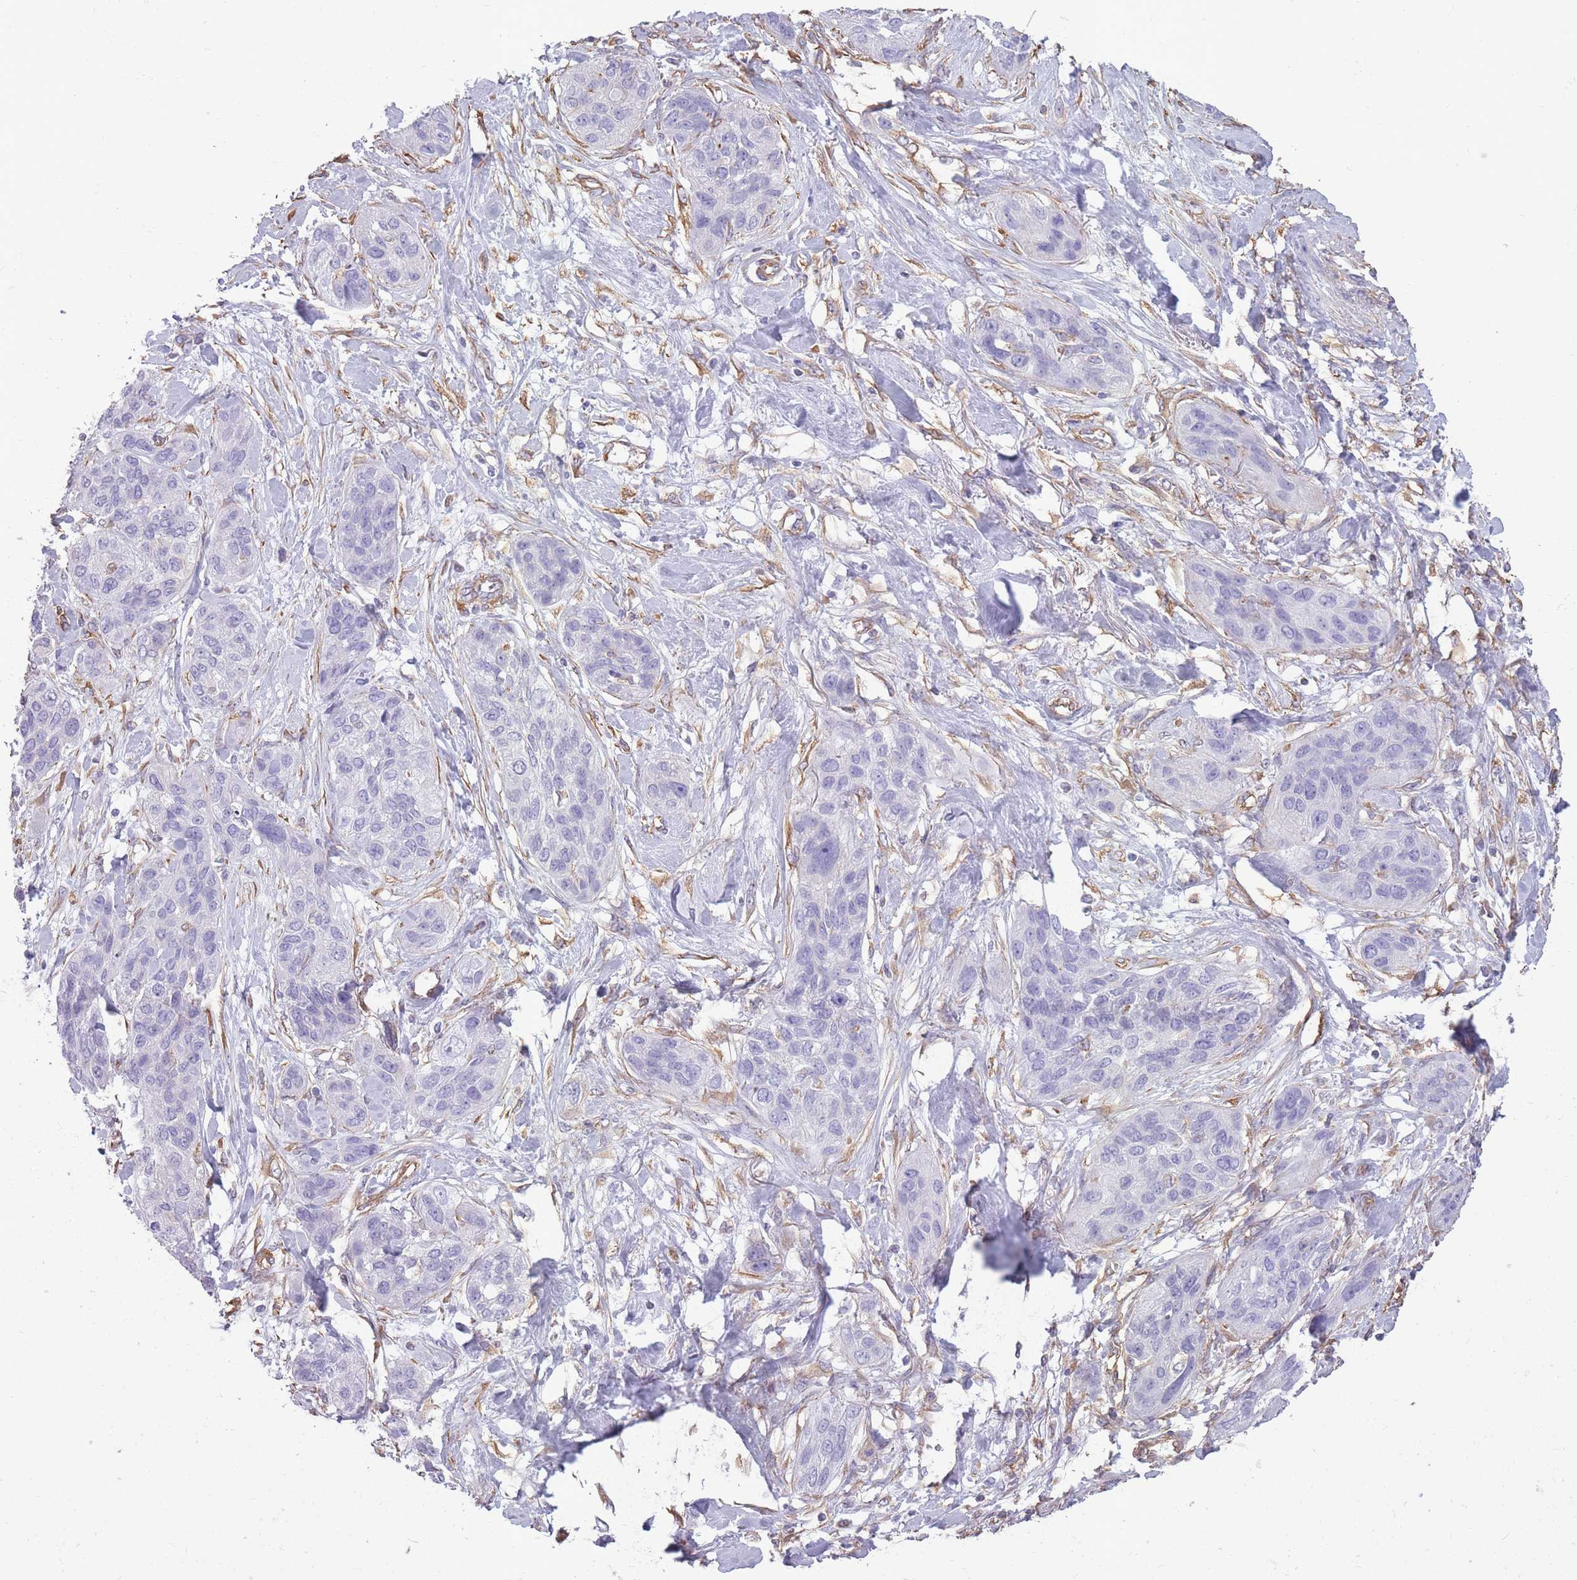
{"staining": {"intensity": "negative", "quantity": "none", "location": "none"}, "tissue": "lung cancer", "cell_type": "Tumor cells", "image_type": "cancer", "snomed": [{"axis": "morphology", "description": "Squamous cell carcinoma, NOS"}, {"axis": "topography", "description": "Lung"}], "caption": "Protein analysis of lung squamous cell carcinoma demonstrates no significant staining in tumor cells. (Stains: DAB IHC with hematoxylin counter stain, Microscopy: brightfield microscopy at high magnification).", "gene": "ADD1", "patient": {"sex": "female", "age": 70}}